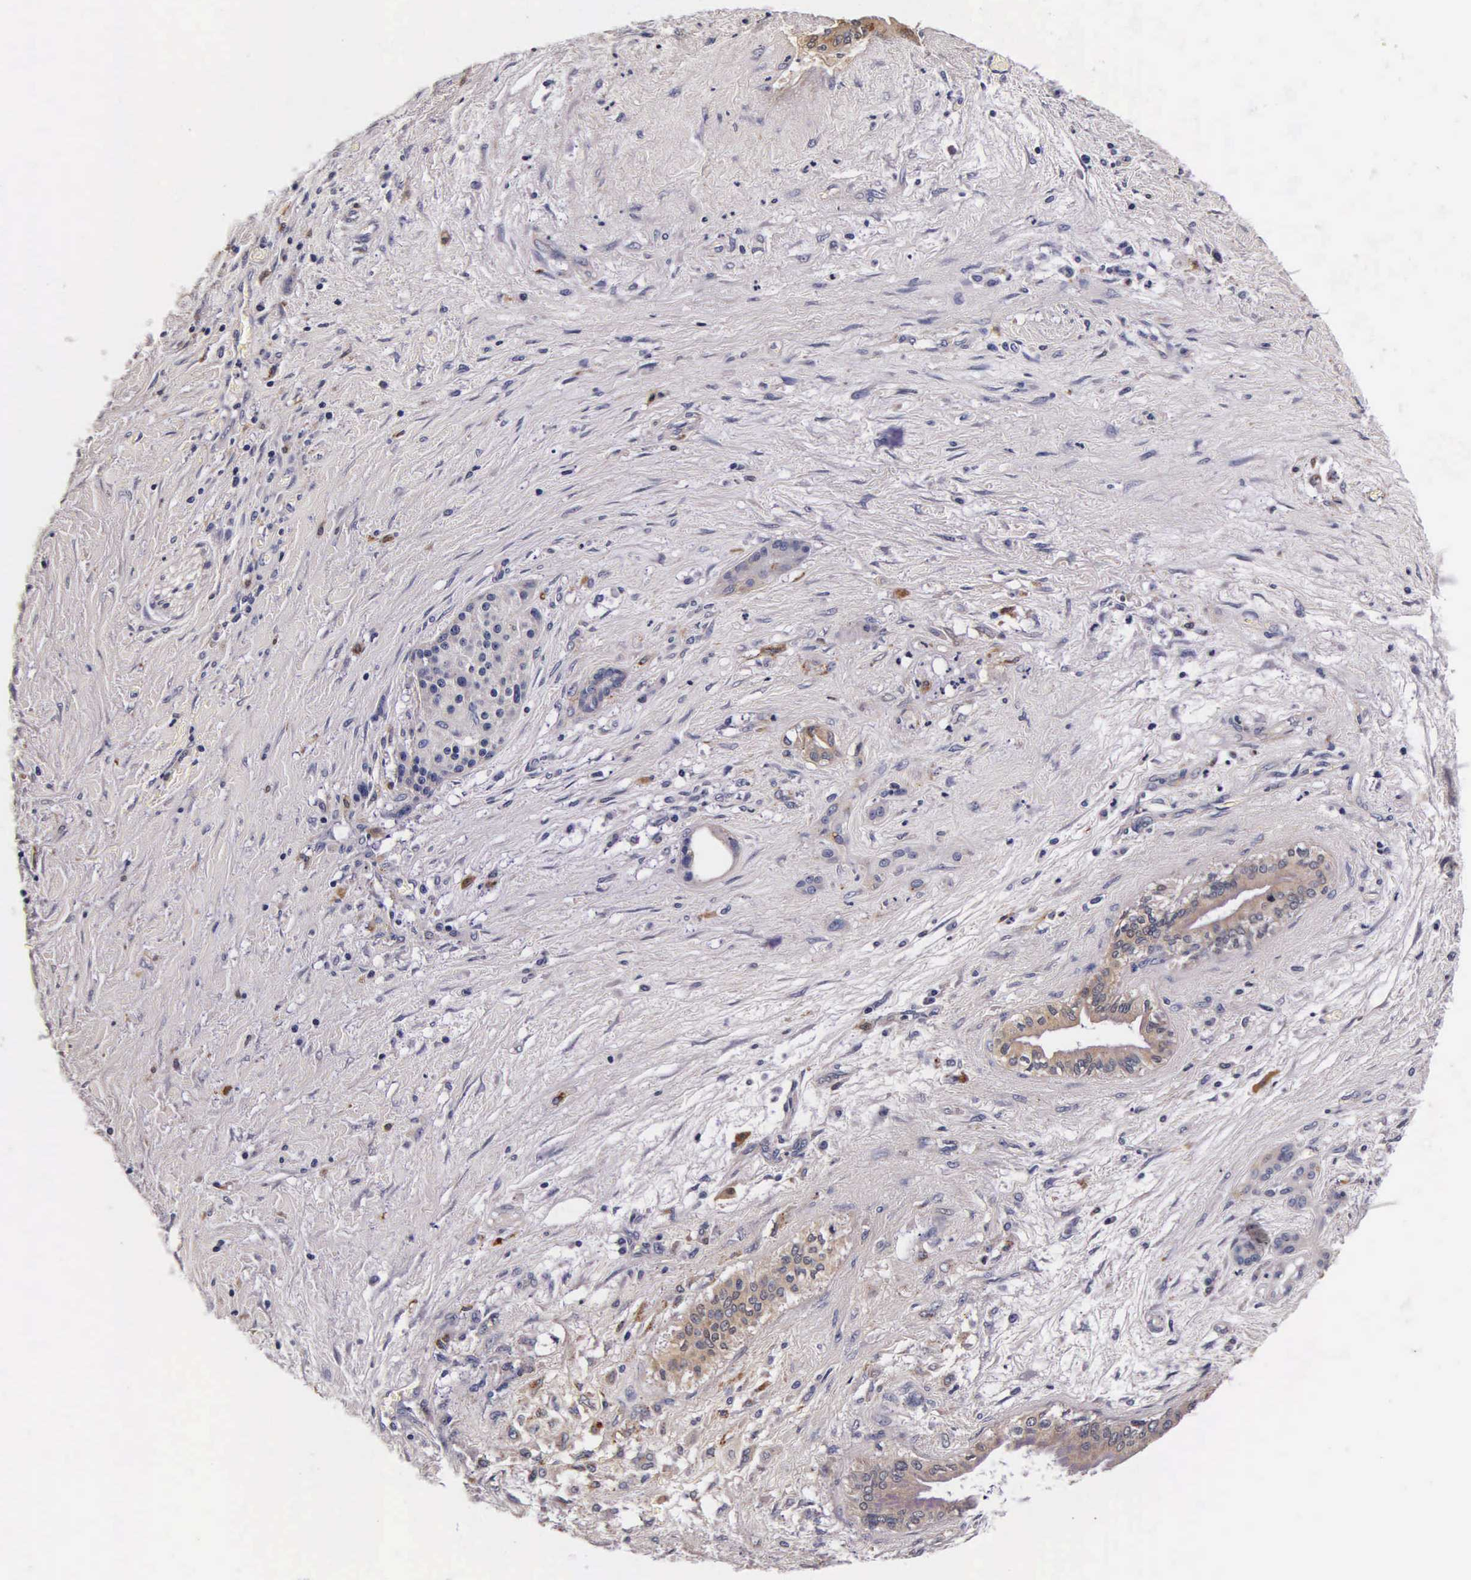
{"staining": {"intensity": "weak", "quantity": "25%-75%", "location": "cytoplasmic/membranous"}, "tissue": "pancreatic cancer", "cell_type": "Tumor cells", "image_type": "cancer", "snomed": [{"axis": "morphology", "description": "Adenocarcinoma, NOS"}, {"axis": "topography", "description": "Pancreas"}], "caption": "Immunohistochemical staining of adenocarcinoma (pancreatic) shows low levels of weak cytoplasmic/membranous staining in approximately 25%-75% of tumor cells. Using DAB (brown) and hematoxylin (blue) stains, captured at high magnification using brightfield microscopy.", "gene": "CTSB", "patient": {"sex": "female", "age": 64}}